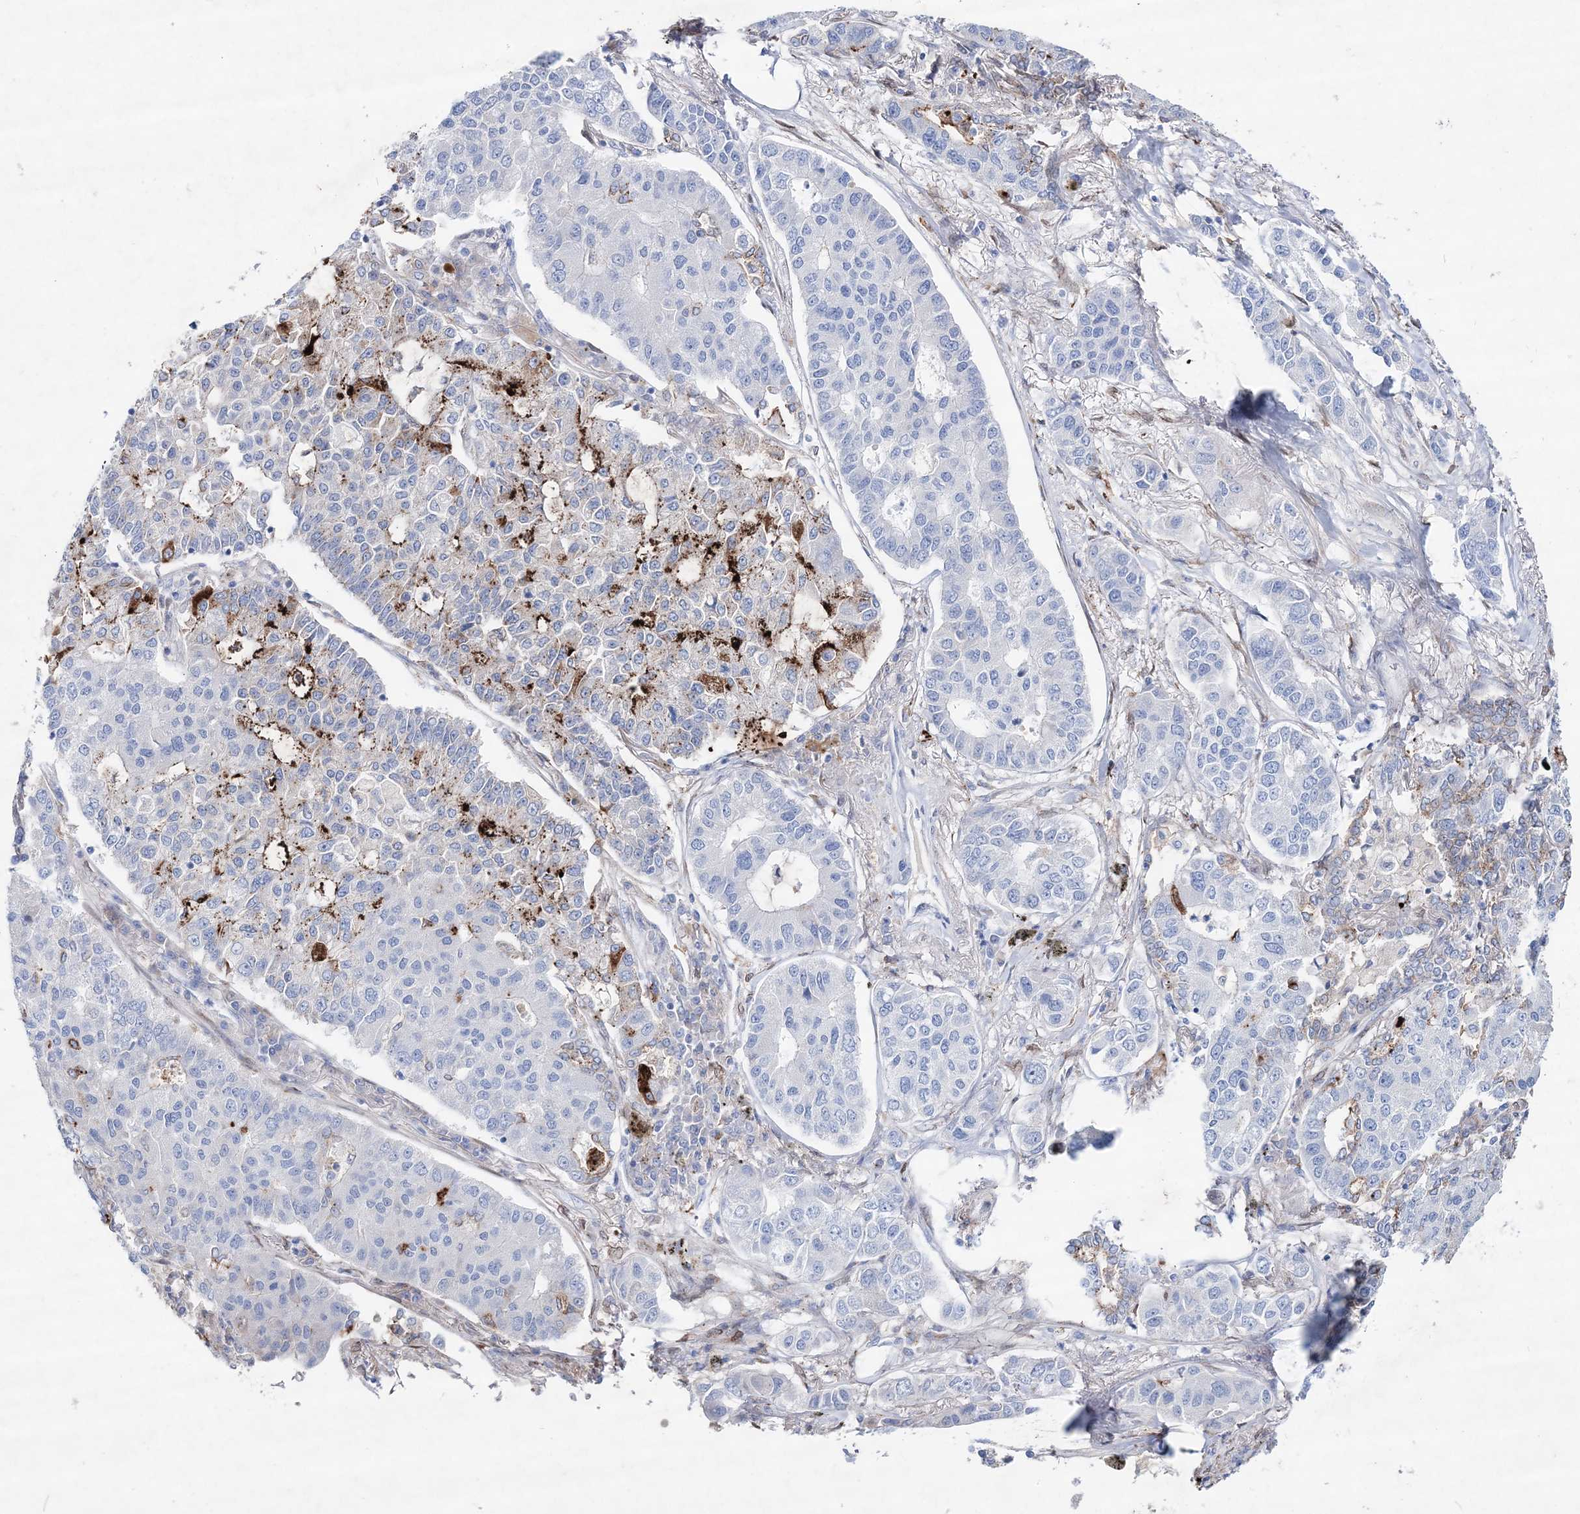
{"staining": {"intensity": "strong", "quantity": "<25%", "location": "cytoplasmic/membranous"}, "tissue": "lung cancer", "cell_type": "Tumor cells", "image_type": "cancer", "snomed": [{"axis": "morphology", "description": "Adenocarcinoma, NOS"}, {"axis": "topography", "description": "Lung"}], "caption": "Protein staining exhibits strong cytoplasmic/membranous staining in approximately <25% of tumor cells in lung cancer (adenocarcinoma).", "gene": "SPINK7", "patient": {"sex": "male", "age": 49}}